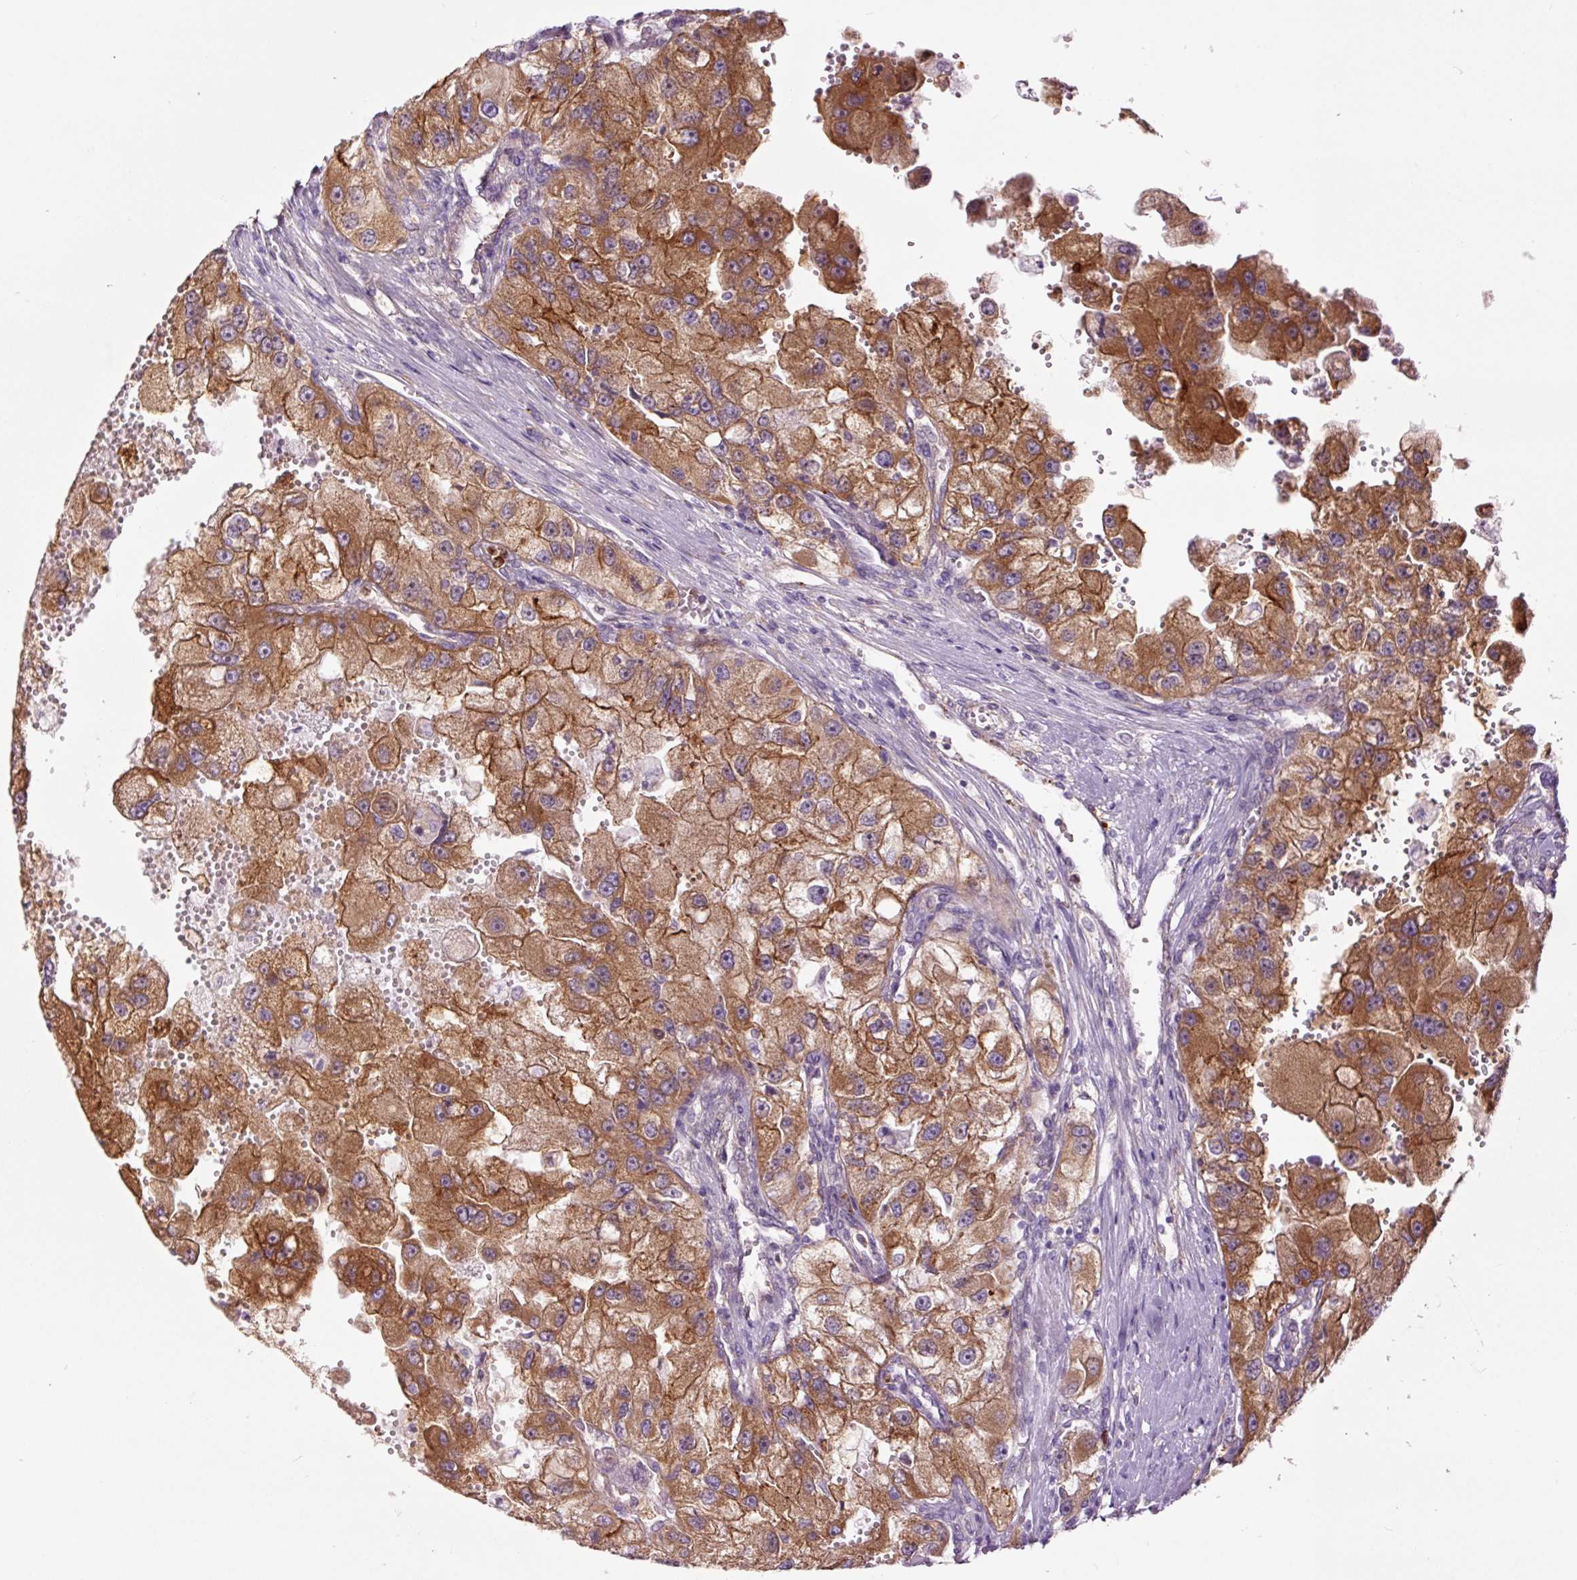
{"staining": {"intensity": "strong", "quantity": ">75%", "location": "cytoplasmic/membranous"}, "tissue": "renal cancer", "cell_type": "Tumor cells", "image_type": "cancer", "snomed": [{"axis": "morphology", "description": "Adenocarcinoma, NOS"}, {"axis": "topography", "description": "Kidney"}], "caption": "There is high levels of strong cytoplasmic/membranous expression in tumor cells of renal cancer (adenocarcinoma), as demonstrated by immunohistochemical staining (brown color).", "gene": "SH2D6", "patient": {"sex": "male", "age": 63}}